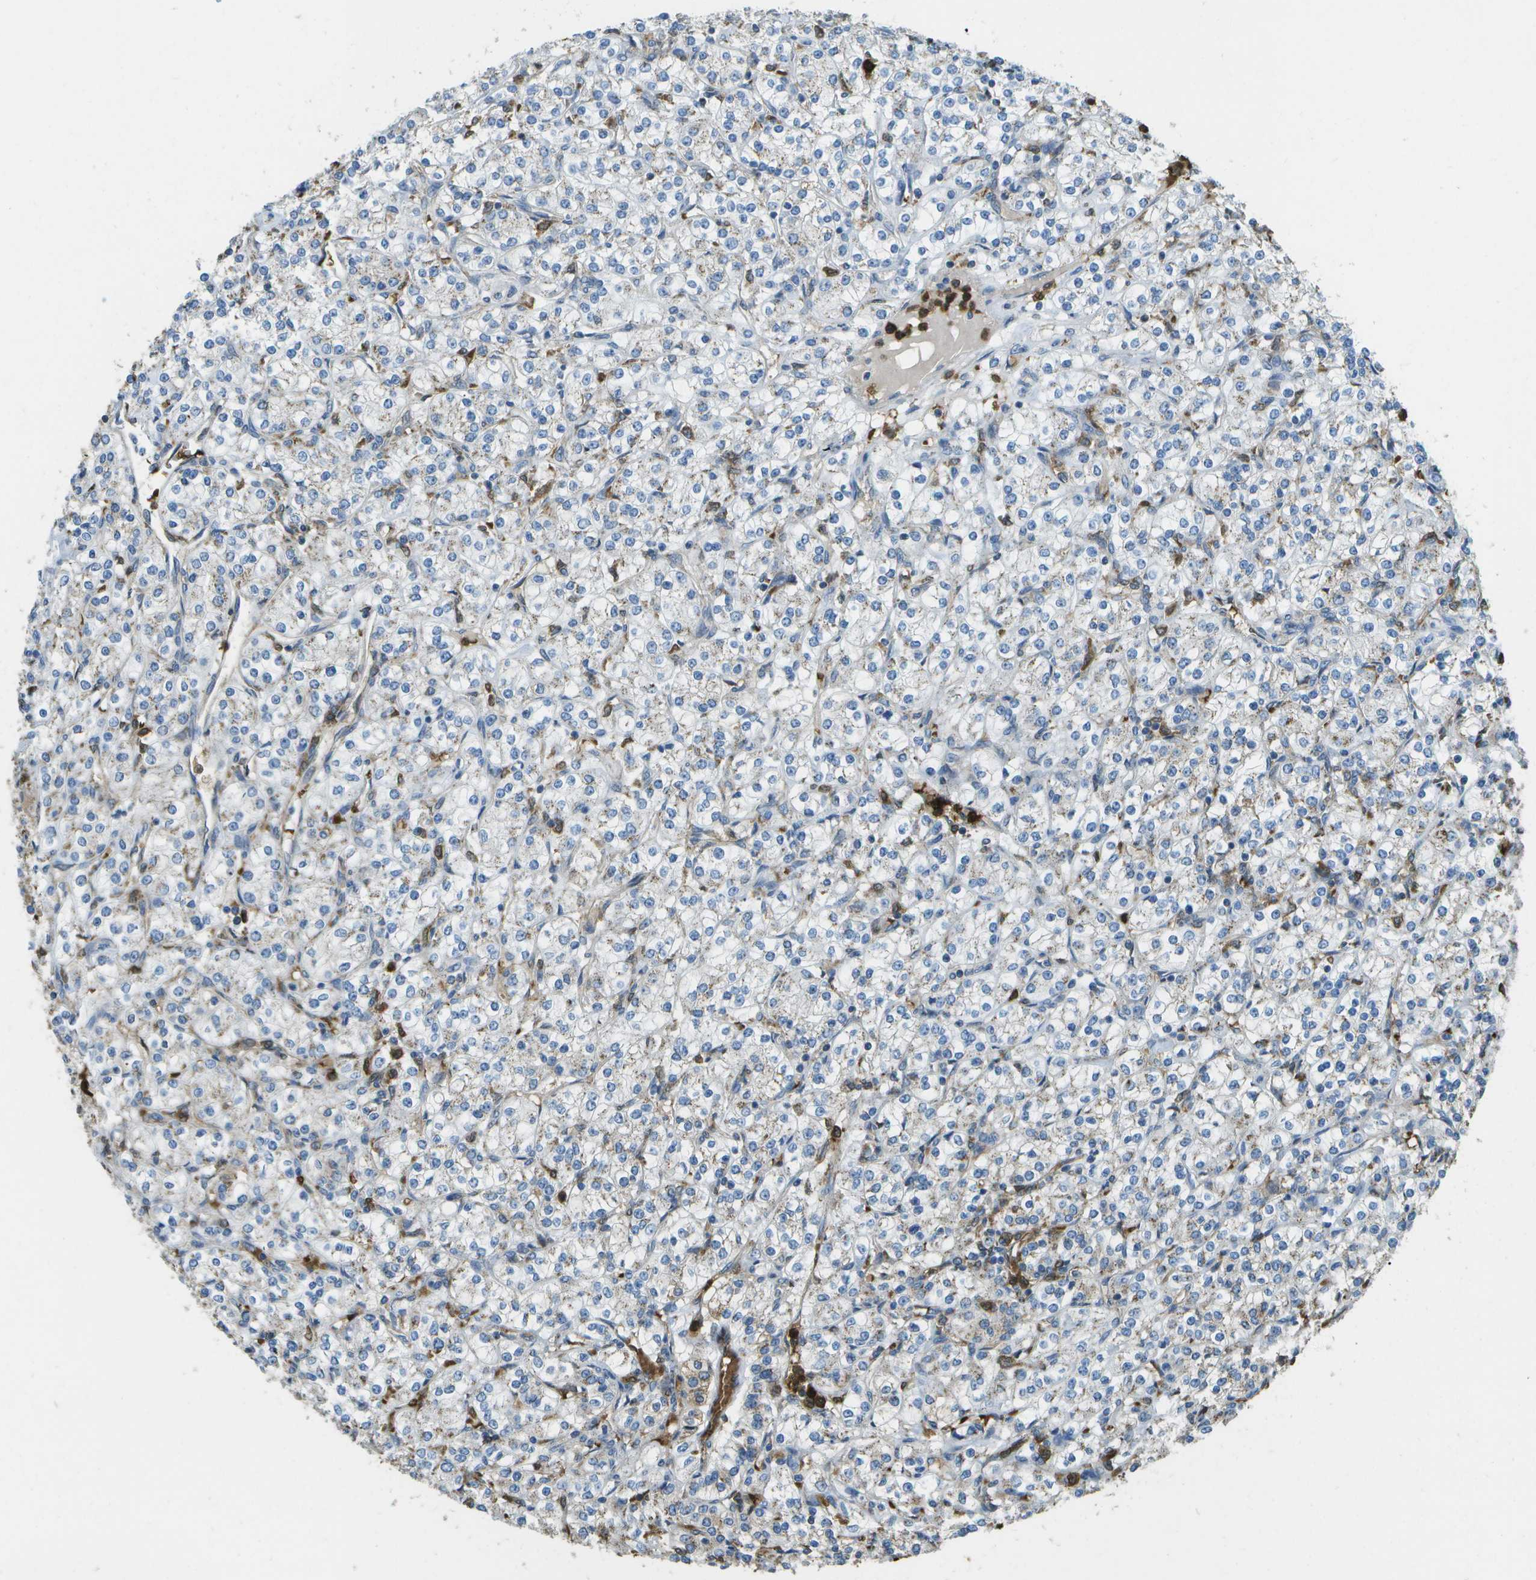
{"staining": {"intensity": "negative", "quantity": "none", "location": "none"}, "tissue": "renal cancer", "cell_type": "Tumor cells", "image_type": "cancer", "snomed": [{"axis": "morphology", "description": "Adenocarcinoma, NOS"}, {"axis": "topography", "description": "Kidney"}], "caption": "Photomicrograph shows no protein expression in tumor cells of renal cancer (adenocarcinoma) tissue.", "gene": "CACHD1", "patient": {"sex": "male", "age": 77}}